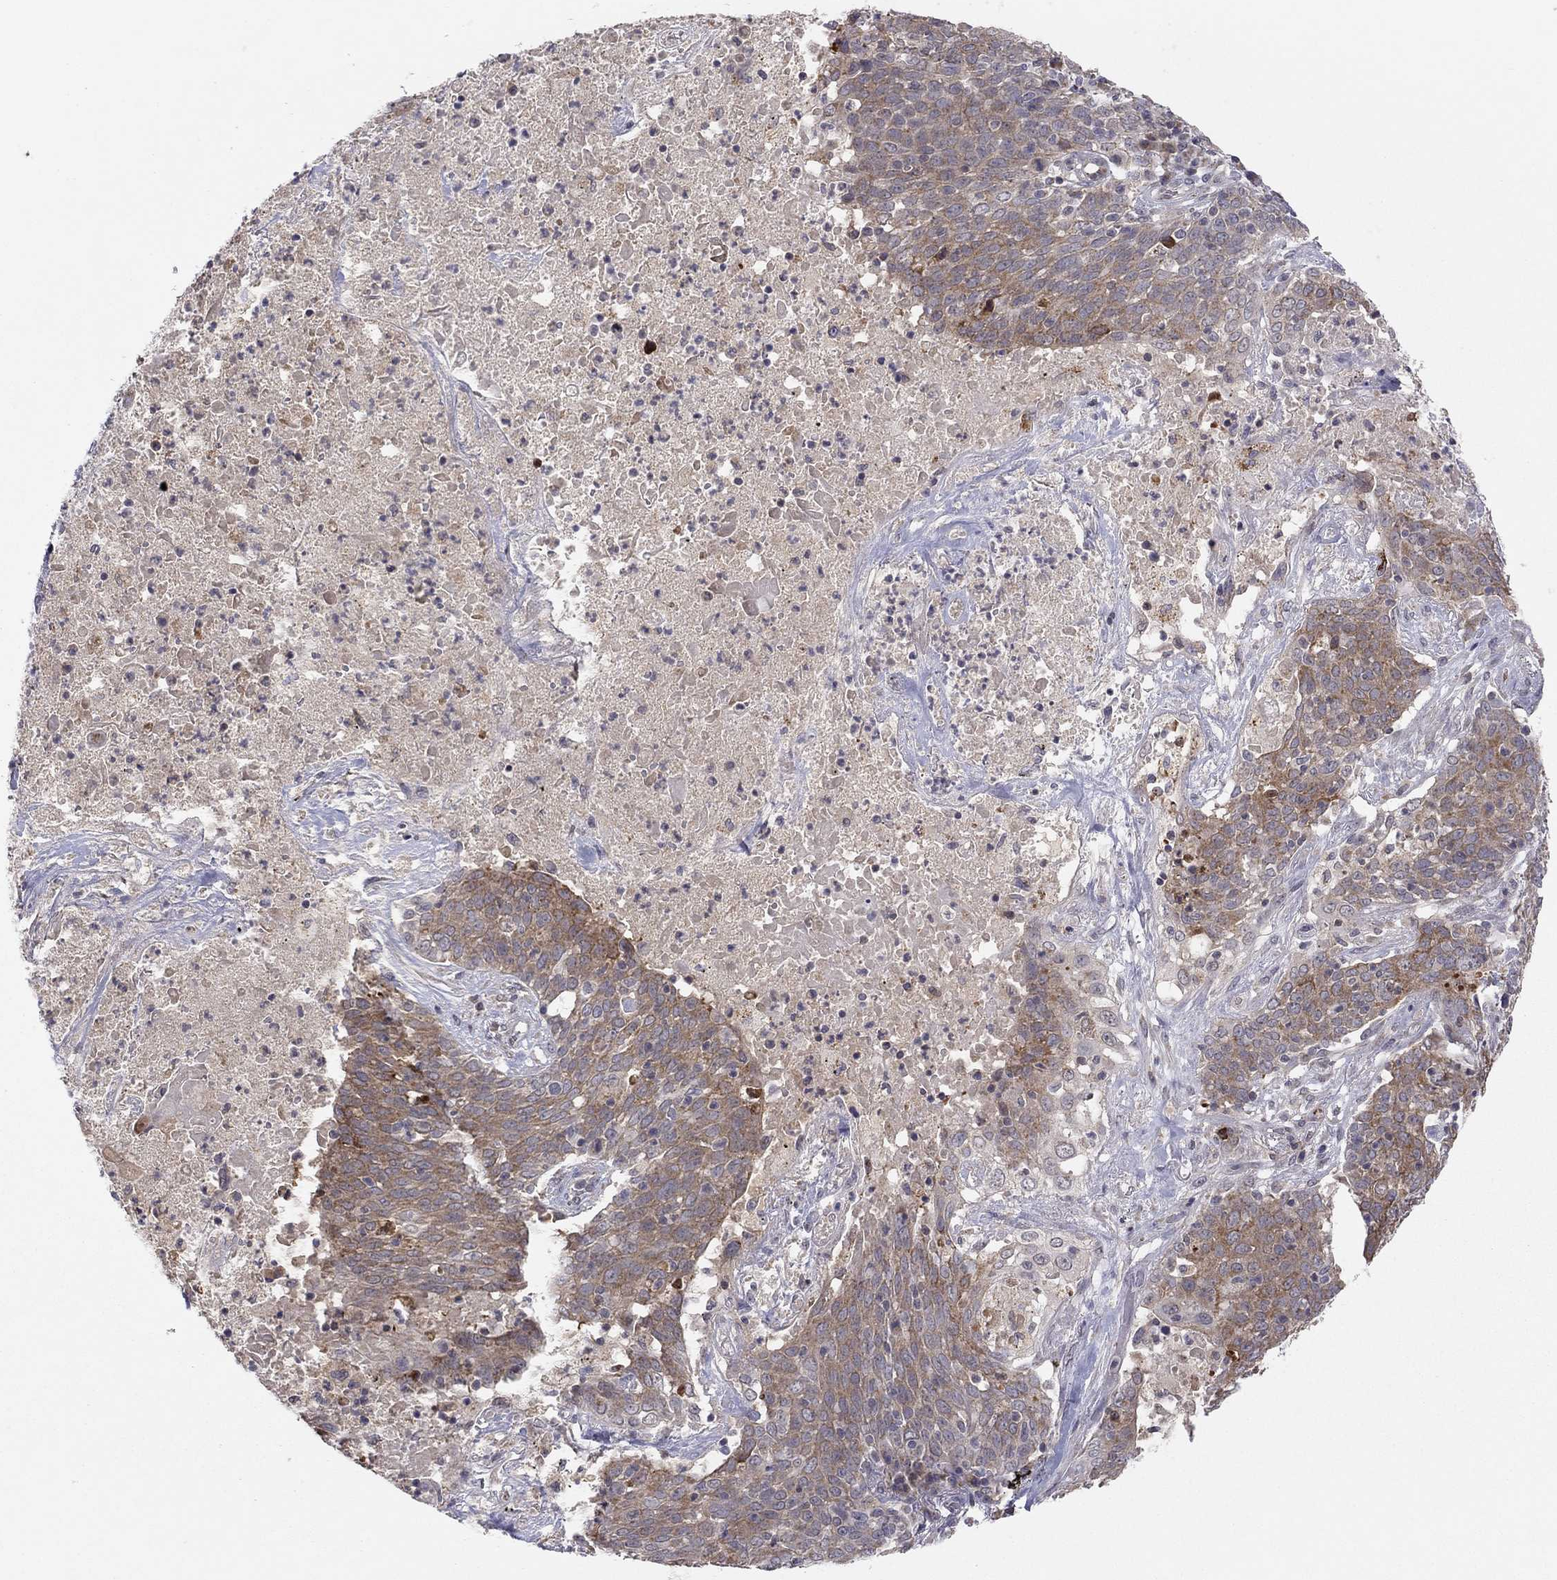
{"staining": {"intensity": "moderate", "quantity": "<25%", "location": "cytoplasmic/membranous"}, "tissue": "lung cancer", "cell_type": "Tumor cells", "image_type": "cancer", "snomed": [{"axis": "morphology", "description": "Squamous cell carcinoma, NOS"}, {"axis": "topography", "description": "Lung"}], "caption": "About <25% of tumor cells in lung squamous cell carcinoma reveal moderate cytoplasmic/membranous protein positivity as visualized by brown immunohistochemical staining.", "gene": "CRACDL", "patient": {"sex": "male", "age": 82}}